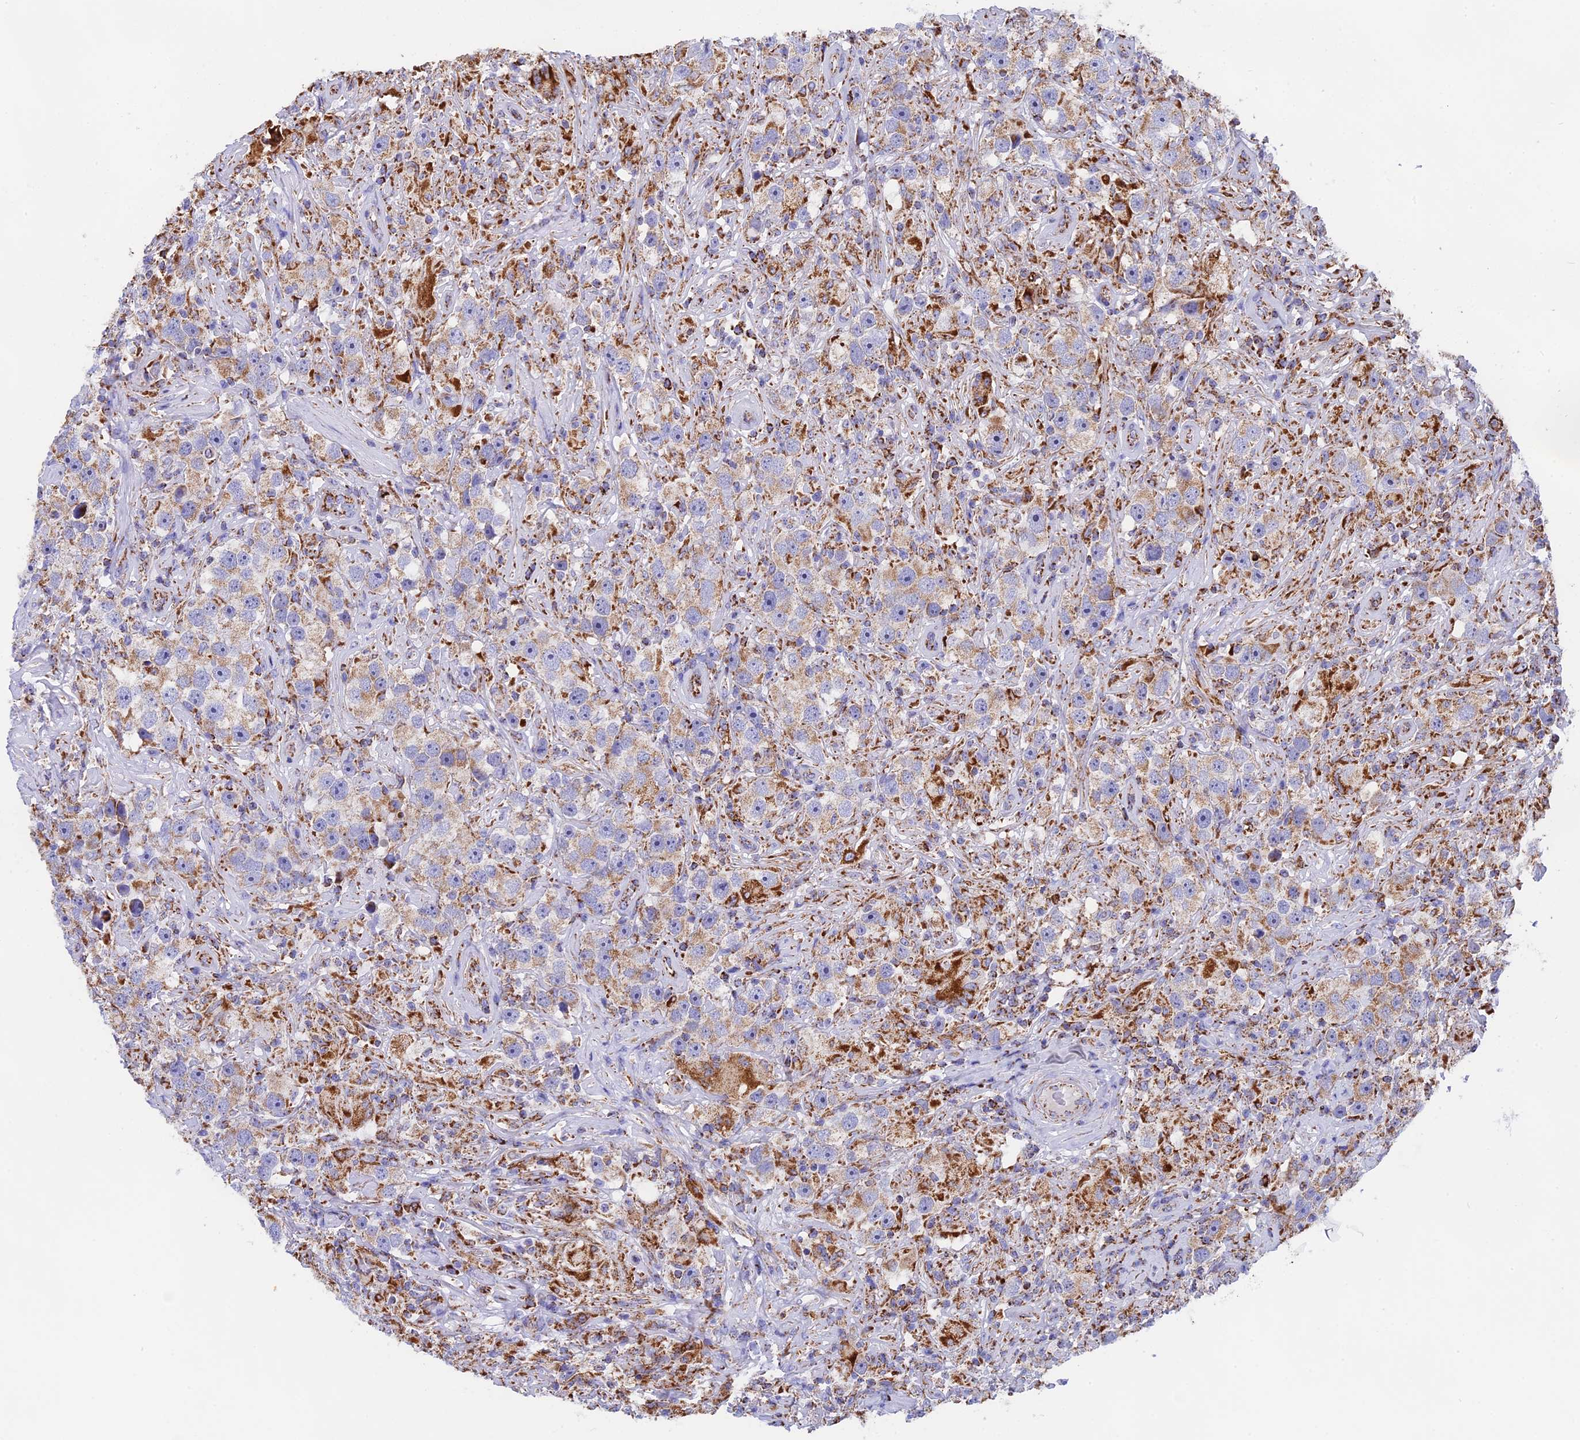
{"staining": {"intensity": "weak", "quantity": ">75%", "location": "cytoplasmic/membranous"}, "tissue": "testis cancer", "cell_type": "Tumor cells", "image_type": "cancer", "snomed": [{"axis": "morphology", "description": "Seminoma, NOS"}, {"axis": "topography", "description": "Testis"}], "caption": "Testis seminoma stained with a protein marker demonstrates weak staining in tumor cells.", "gene": "NDUFA5", "patient": {"sex": "male", "age": 49}}